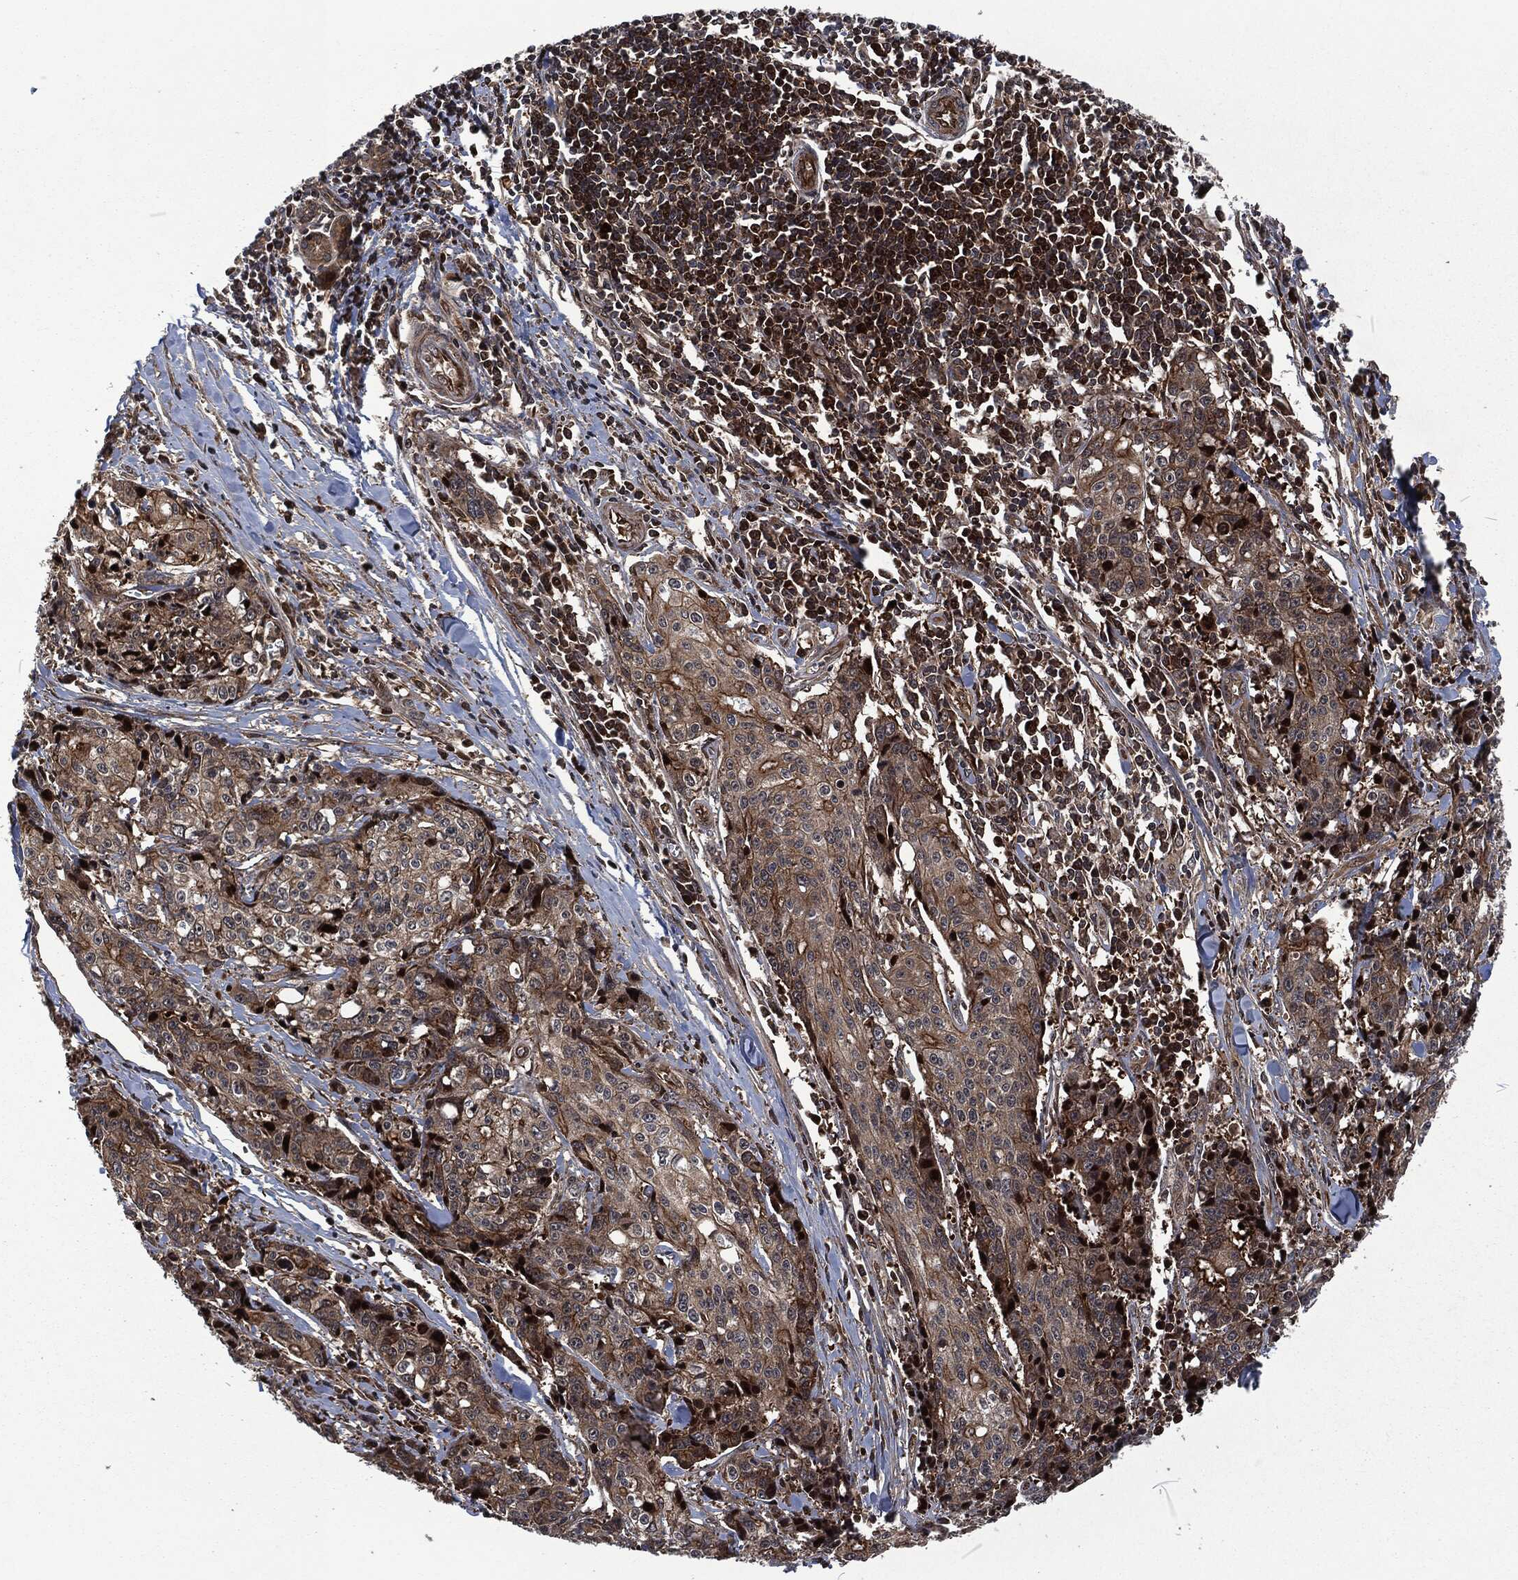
{"staining": {"intensity": "weak", "quantity": ">75%", "location": "cytoplasmic/membranous"}, "tissue": "pancreatic cancer", "cell_type": "Tumor cells", "image_type": "cancer", "snomed": [{"axis": "morphology", "description": "Adenocarcinoma, NOS"}, {"axis": "topography", "description": "Pancreas"}], "caption": "Approximately >75% of tumor cells in pancreatic adenocarcinoma reveal weak cytoplasmic/membranous protein staining as visualized by brown immunohistochemical staining.", "gene": "CMPK2", "patient": {"sex": "male", "age": 64}}